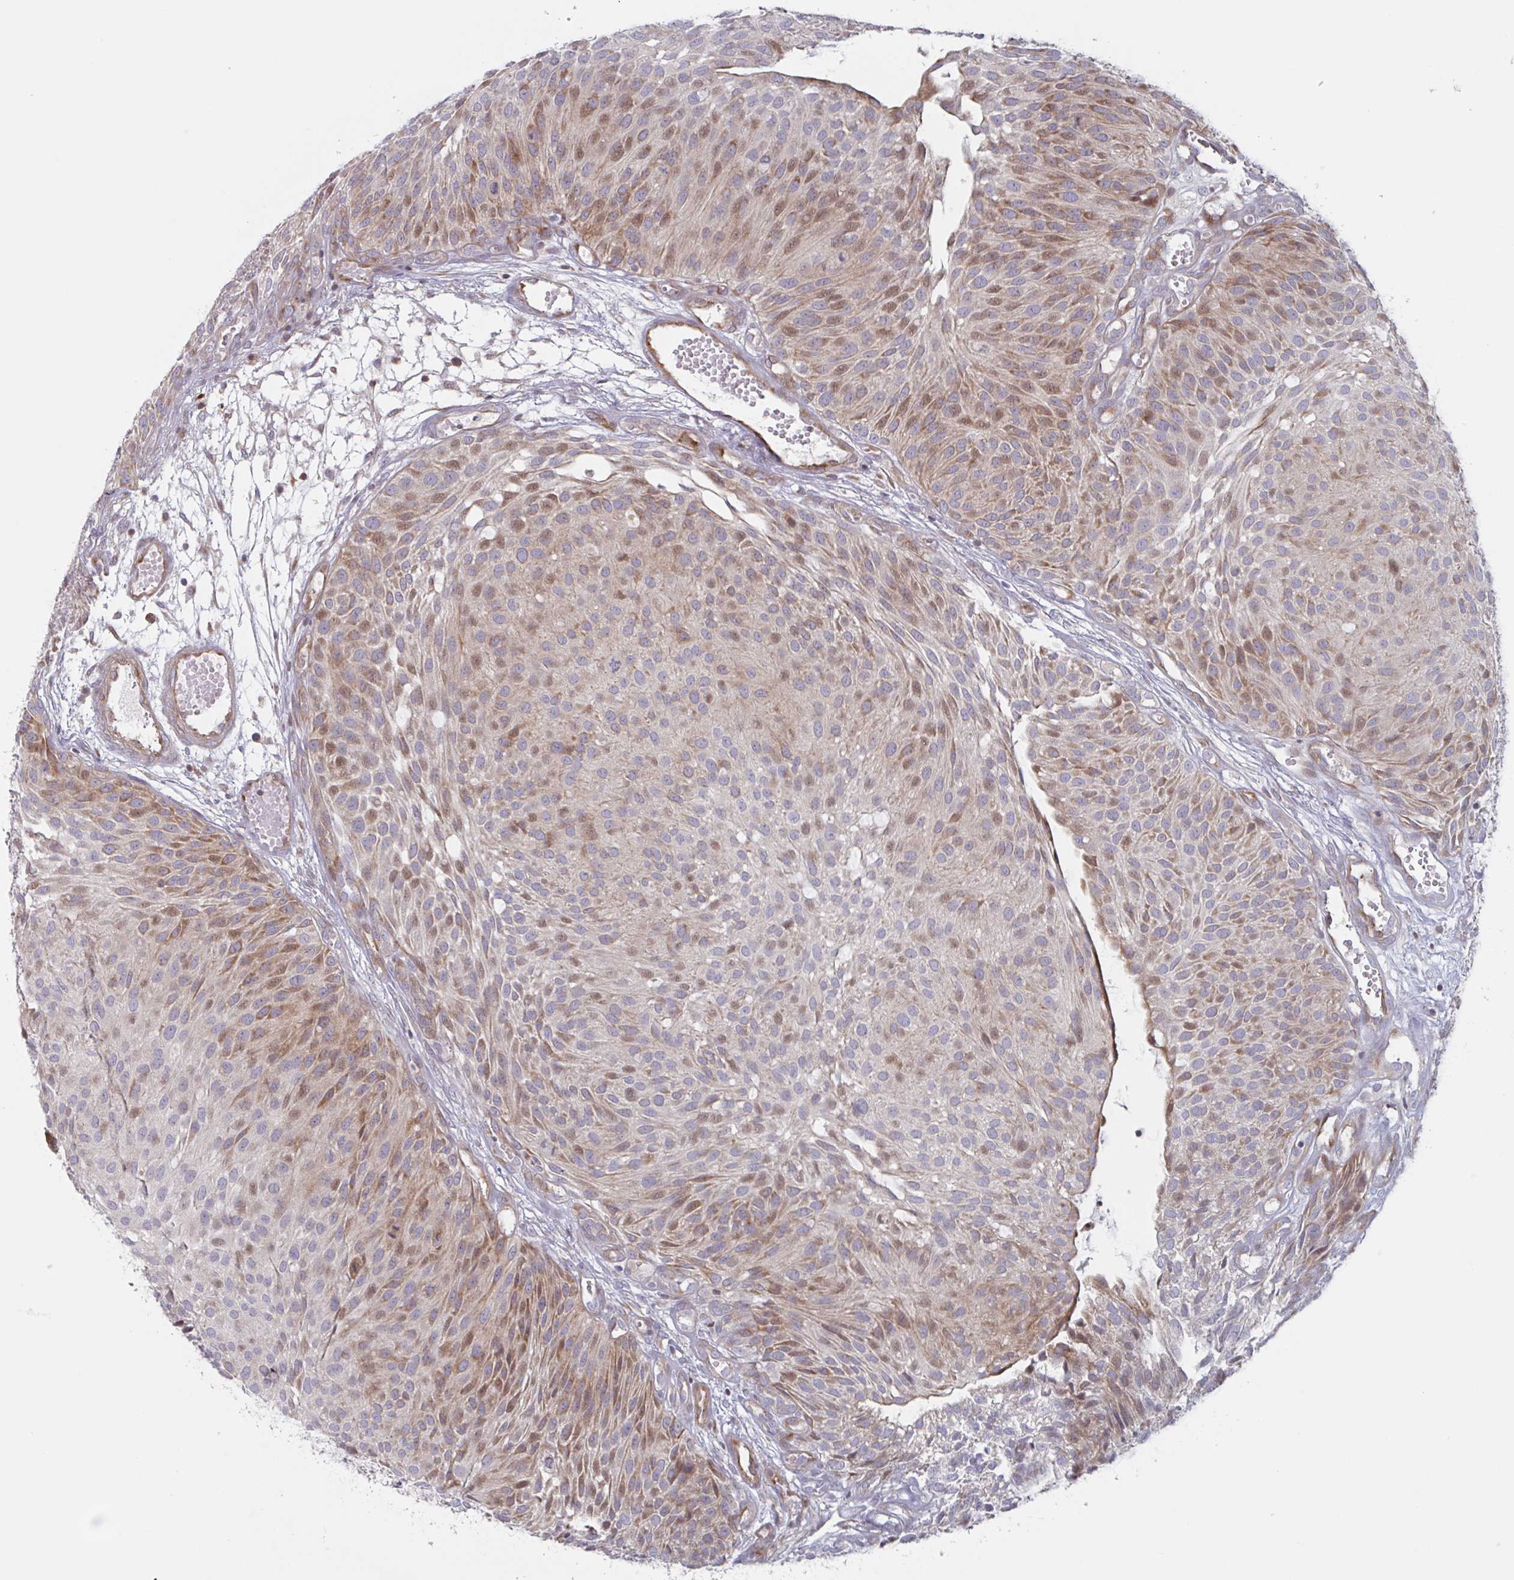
{"staining": {"intensity": "moderate", "quantity": "25%-75%", "location": "cytoplasmic/membranous,nuclear"}, "tissue": "urothelial cancer", "cell_type": "Tumor cells", "image_type": "cancer", "snomed": [{"axis": "morphology", "description": "Urothelial carcinoma, NOS"}, {"axis": "topography", "description": "Urinary bladder"}], "caption": "Protein staining of urothelial cancer tissue displays moderate cytoplasmic/membranous and nuclear expression in approximately 25%-75% of tumor cells. (brown staining indicates protein expression, while blue staining denotes nuclei).", "gene": "DUXA", "patient": {"sex": "male", "age": 84}}